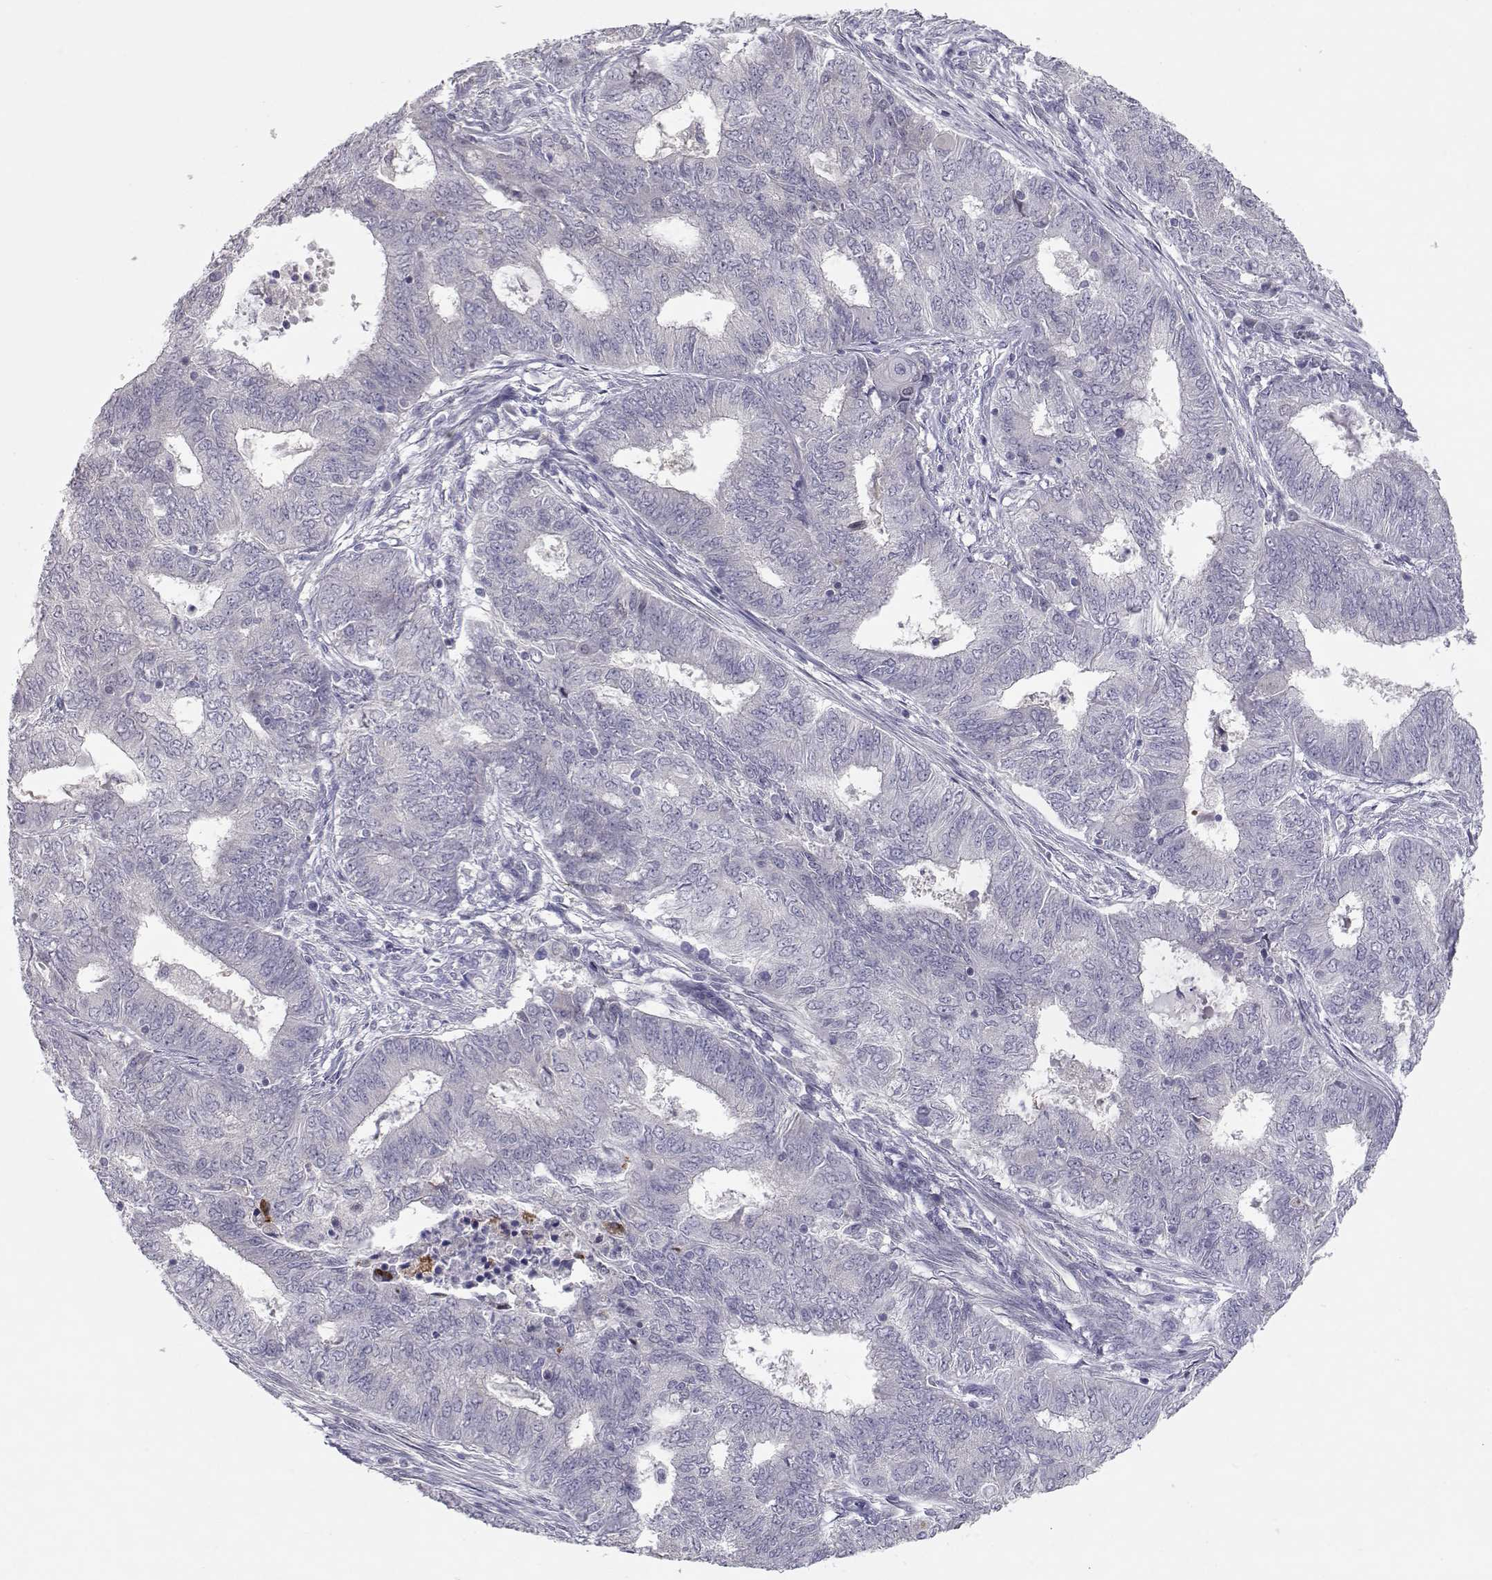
{"staining": {"intensity": "negative", "quantity": "none", "location": "none"}, "tissue": "endometrial cancer", "cell_type": "Tumor cells", "image_type": "cancer", "snomed": [{"axis": "morphology", "description": "Adenocarcinoma, NOS"}, {"axis": "topography", "description": "Endometrium"}], "caption": "Image shows no significant protein expression in tumor cells of endometrial cancer (adenocarcinoma). Brightfield microscopy of immunohistochemistry stained with DAB (3,3'-diaminobenzidine) (brown) and hematoxylin (blue), captured at high magnification.", "gene": "NPVF", "patient": {"sex": "female", "age": 62}}